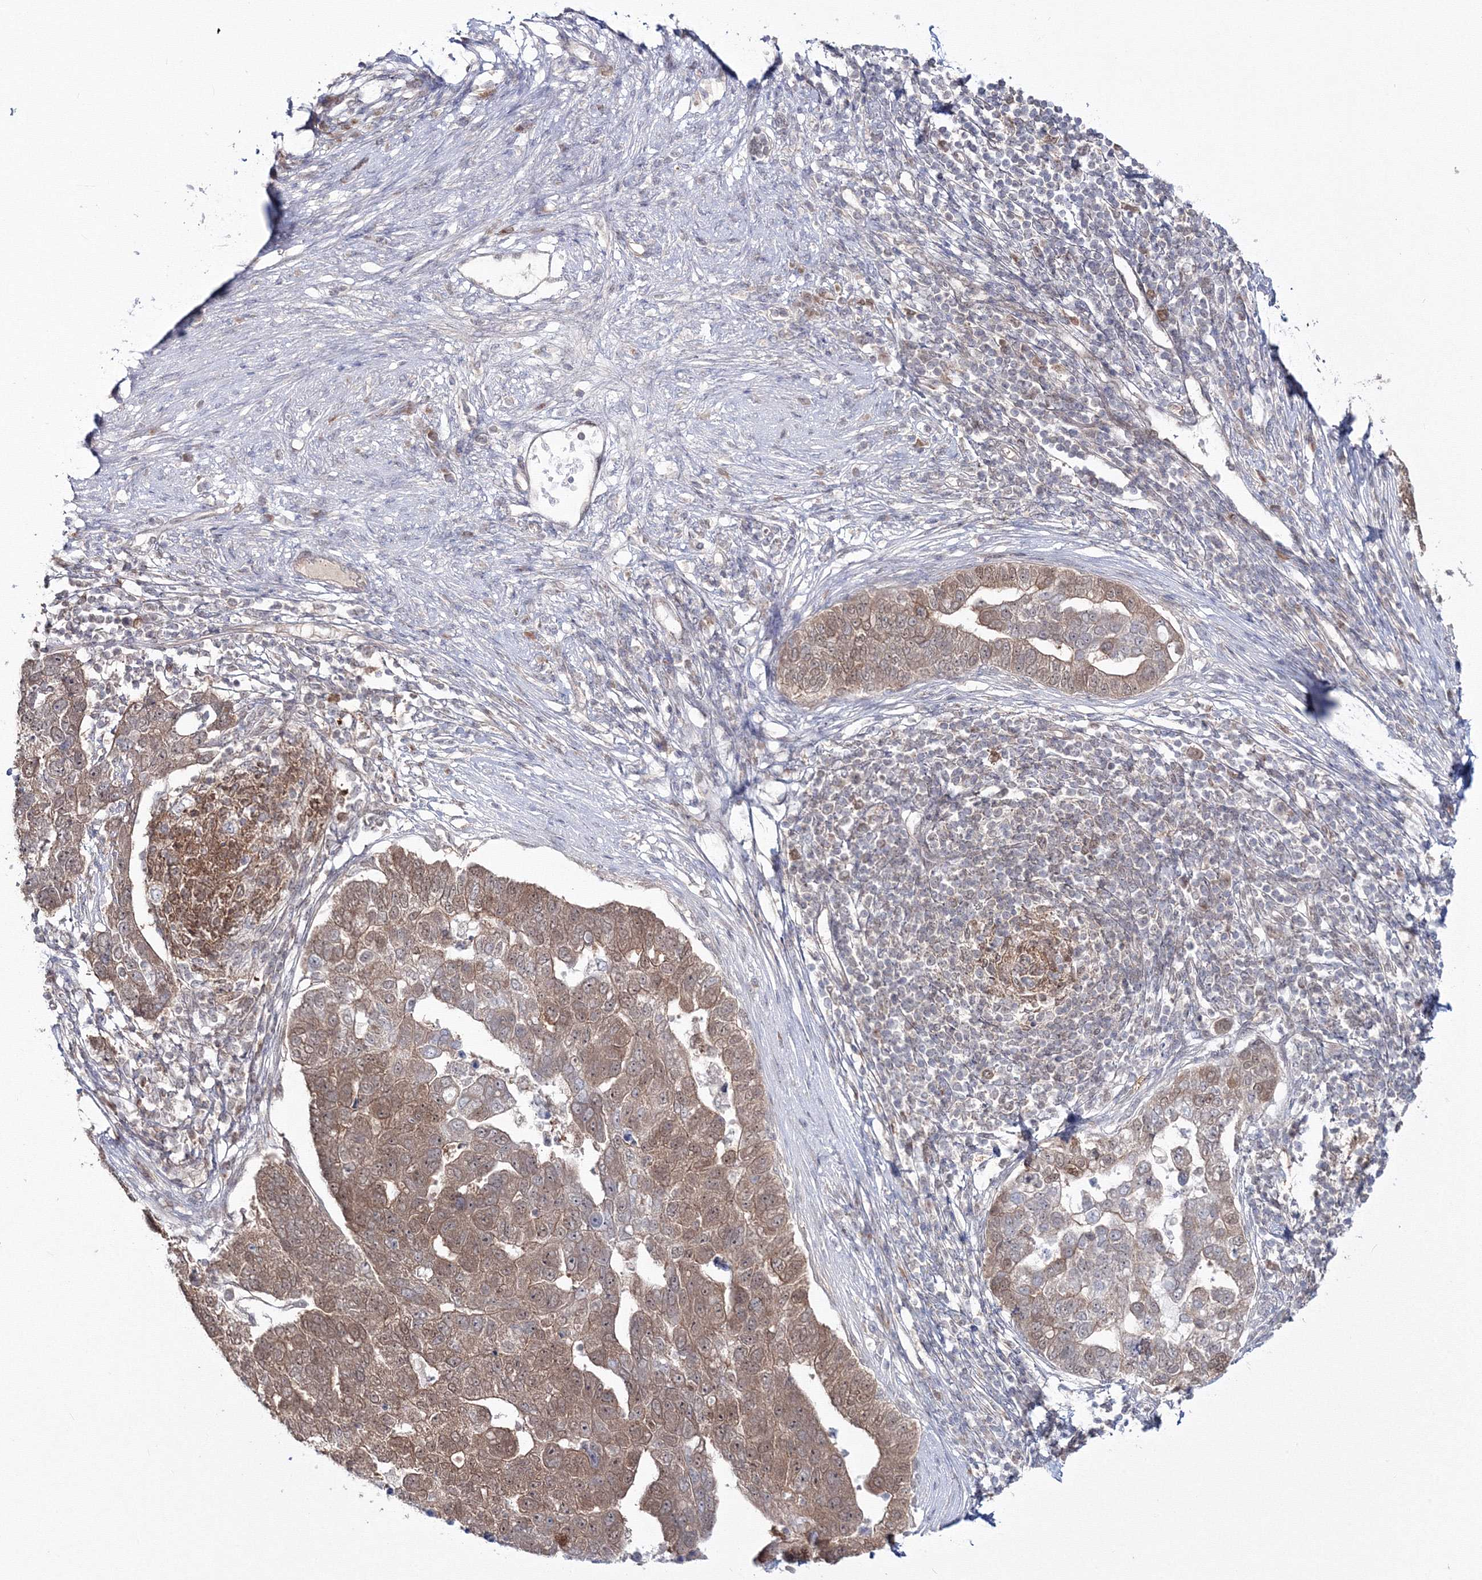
{"staining": {"intensity": "moderate", "quantity": ">75%", "location": "cytoplasmic/membranous"}, "tissue": "pancreatic cancer", "cell_type": "Tumor cells", "image_type": "cancer", "snomed": [{"axis": "morphology", "description": "Adenocarcinoma, NOS"}, {"axis": "topography", "description": "Pancreas"}], "caption": "Pancreatic adenocarcinoma stained with IHC exhibits moderate cytoplasmic/membranous positivity in about >75% of tumor cells. The protein is shown in brown color, while the nuclei are stained blue.", "gene": "ZFAND6", "patient": {"sex": "female", "age": 61}}